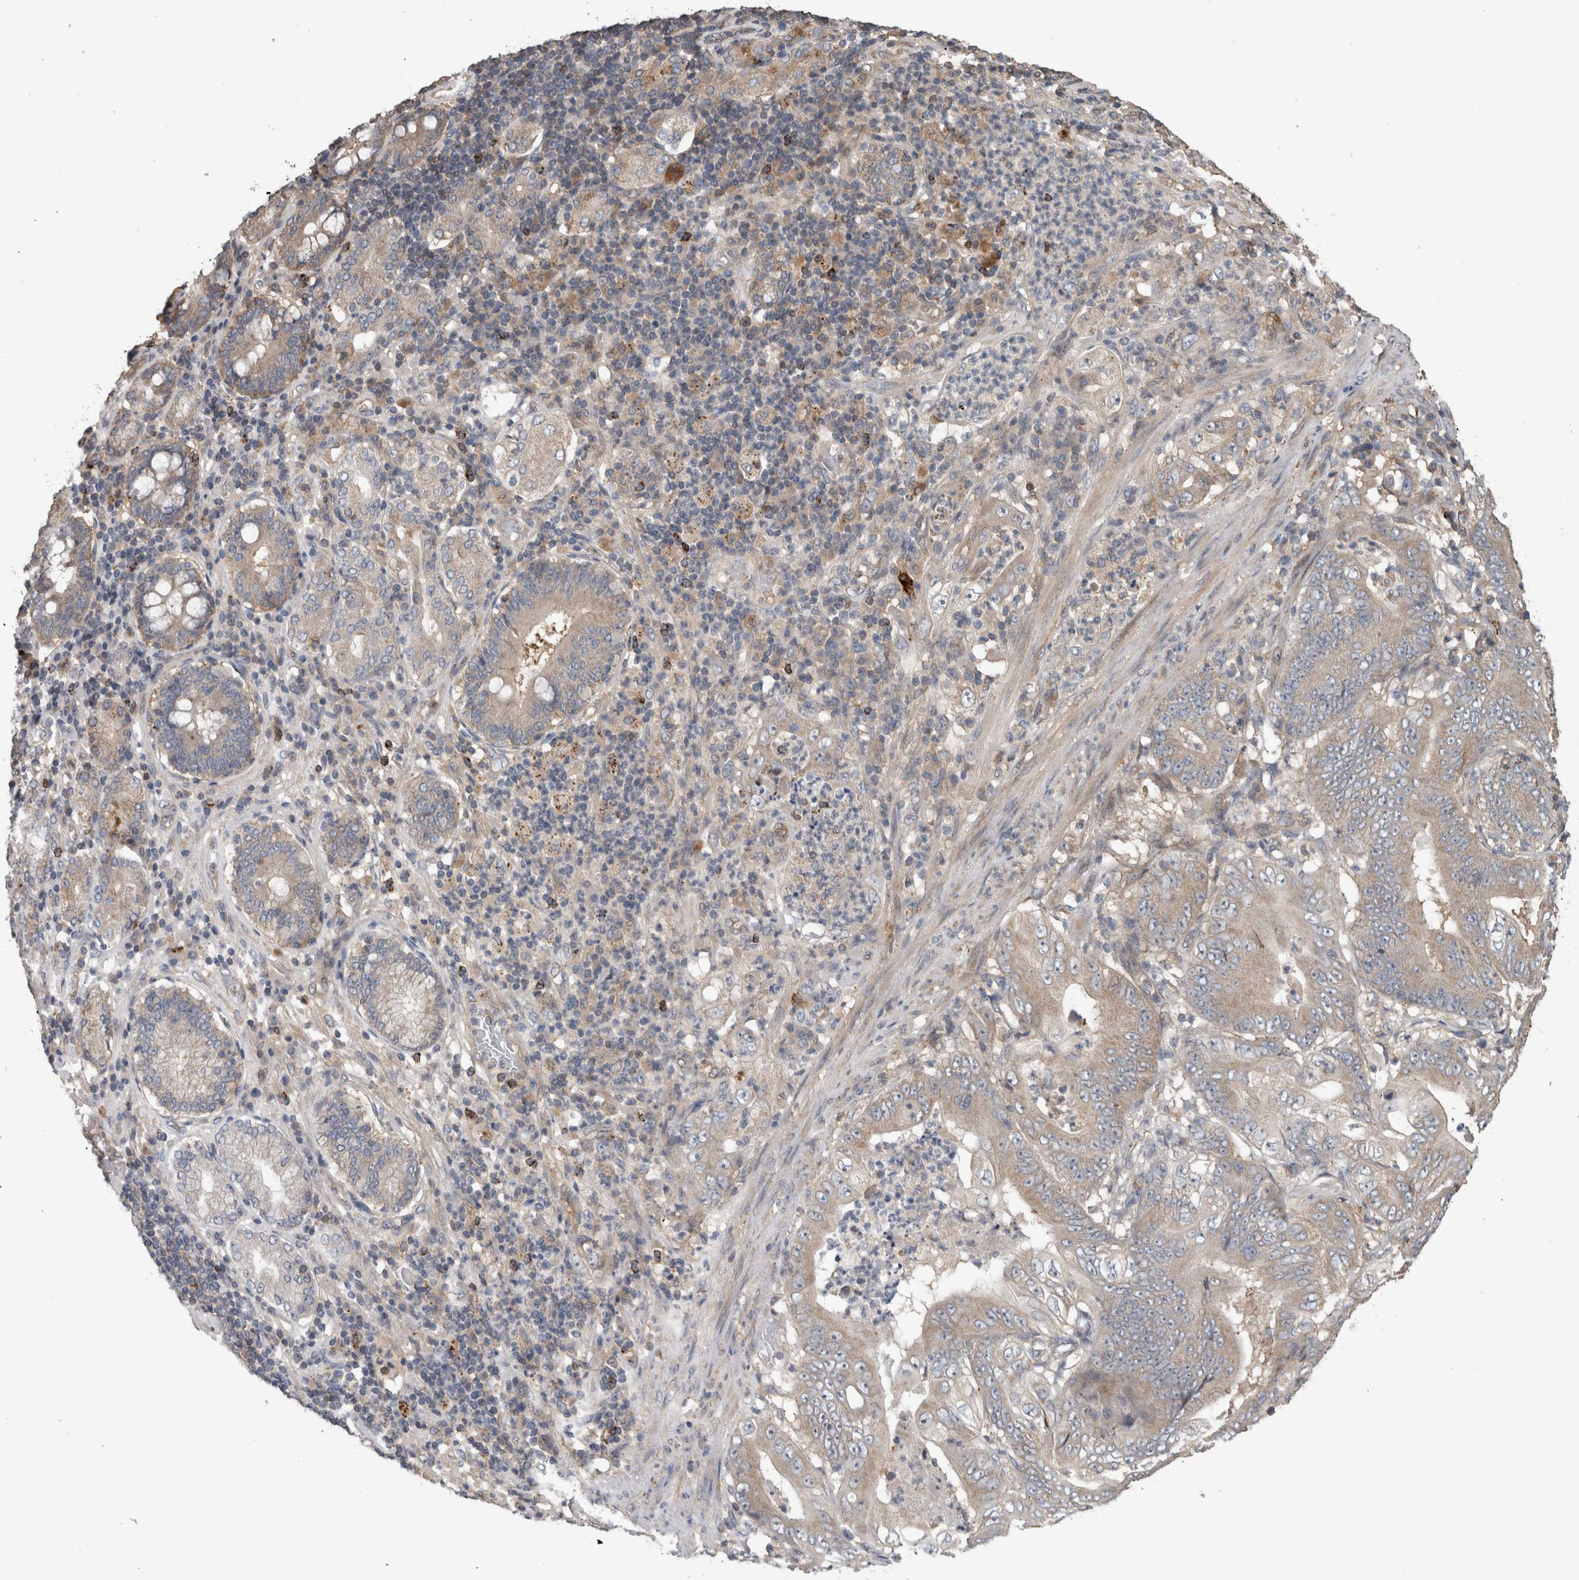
{"staining": {"intensity": "weak", "quantity": "<25%", "location": "cytoplasmic/membranous"}, "tissue": "stomach cancer", "cell_type": "Tumor cells", "image_type": "cancer", "snomed": [{"axis": "morphology", "description": "Adenocarcinoma, NOS"}, {"axis": "topography", "description": "Stomach"}], "caption": "Histopathology image shows no protein positivity in tumor cells of stomach cancer tissue.", "gene": "TARBP1", "patient": {"sex": "female", "age": 73}}